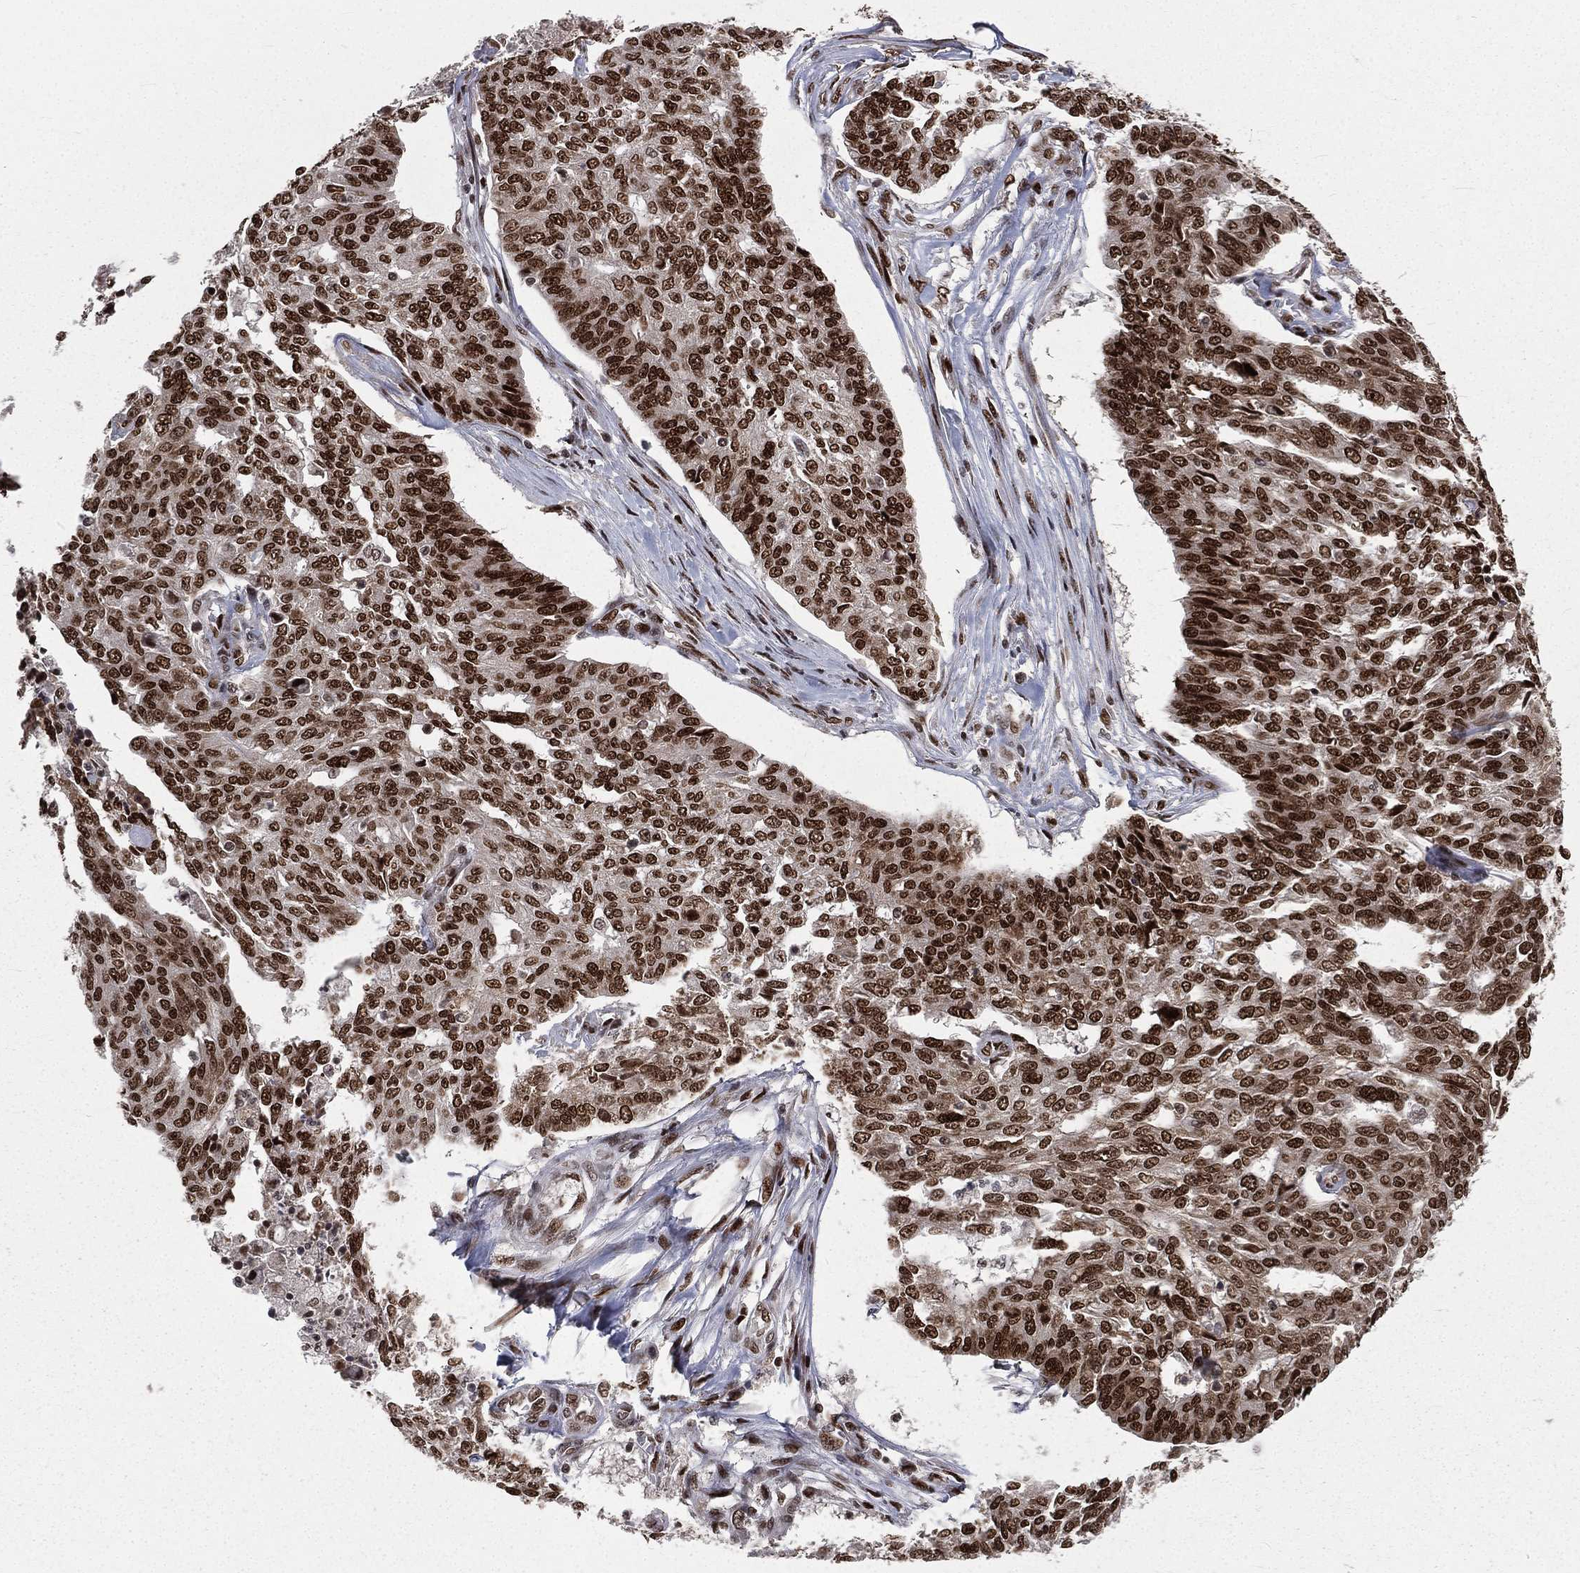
{"staining": {"intensity": "strong", "quantity": ">75%", "location": "nuclear"}, "tissue": "ovarian cancer", "cell_type": "Tumor cells", "image_type": "cancer", "snomed": [{"axis": "morphology", "description": "Cystadenocarcinoma, serous, NOS"}, {"axis": "topography", "description": "Ovary"}], "caption": "This image displays serous cystadenocarcinoma (ovarian) stained with immunohistochemistry to label a protein in brown. The nuclear of tumor cells show strong positivity for the protein. Nuclei are counter-stained blue.", "gene": "POLB", "patient": {"sex": "female", "age": 67}}